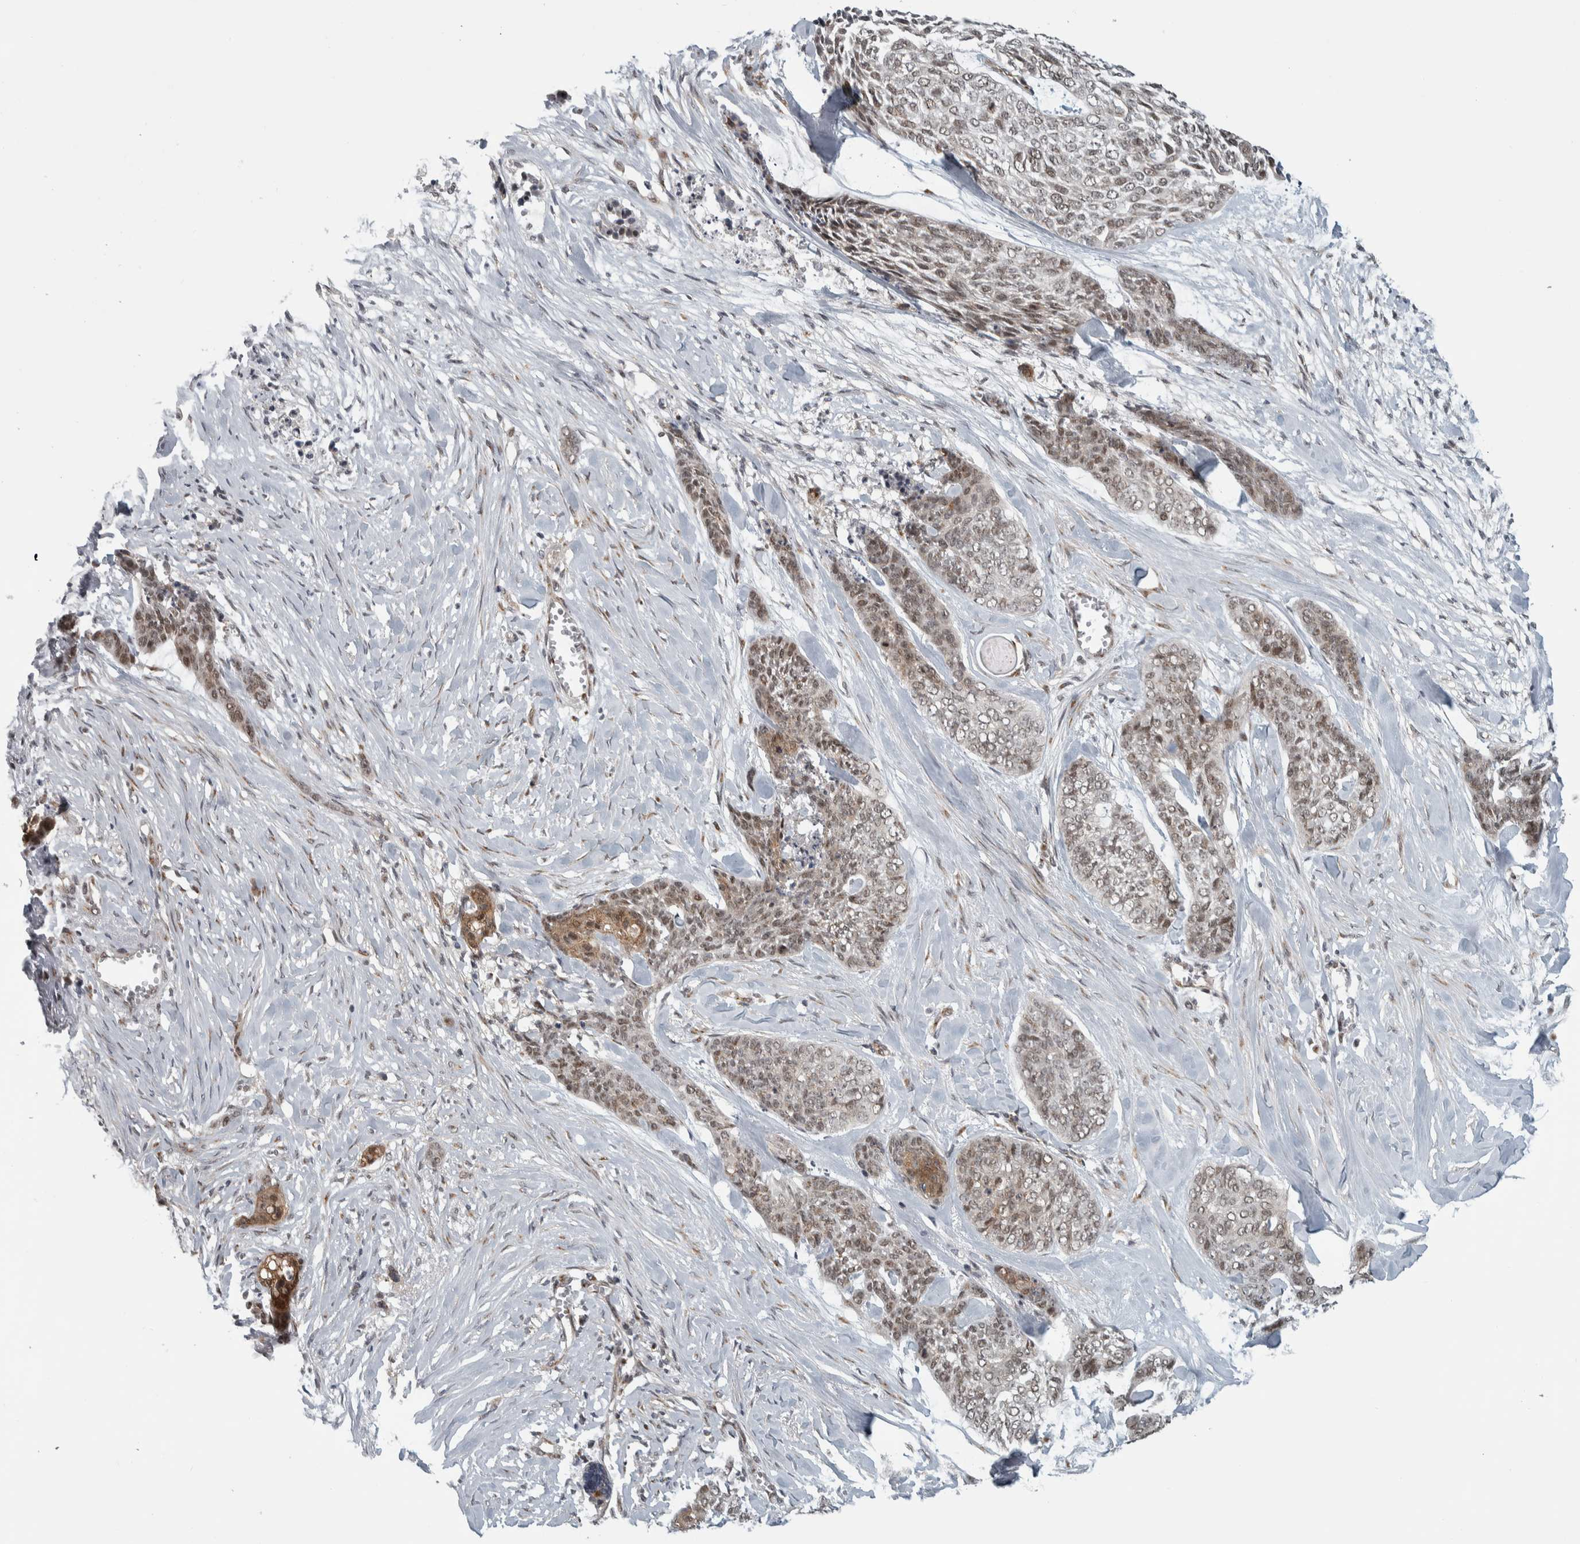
{"staining": {"intensity": "moderate", "quantity": "<25%", "location": "cytoplasmic/membranous,nuclear"}, "tissue": "skin cancer", "cell_type": "Tumor cells", "image_type": "cancer", "snomed": [{"axis": "morphology", "description": "Basal cell carcinoma"}, {"axis": "topography", "description": "Skin"}], "caption": "This is a micrograph of immunohistochemistry staining of skin cancer (basal cell carcinoma), which shows moderate expression in the cytoplasmic/membranous and nuclear of tumor cells.", "gene": "ZMYND8", "patient": {"sex": "female", "age": 64}}